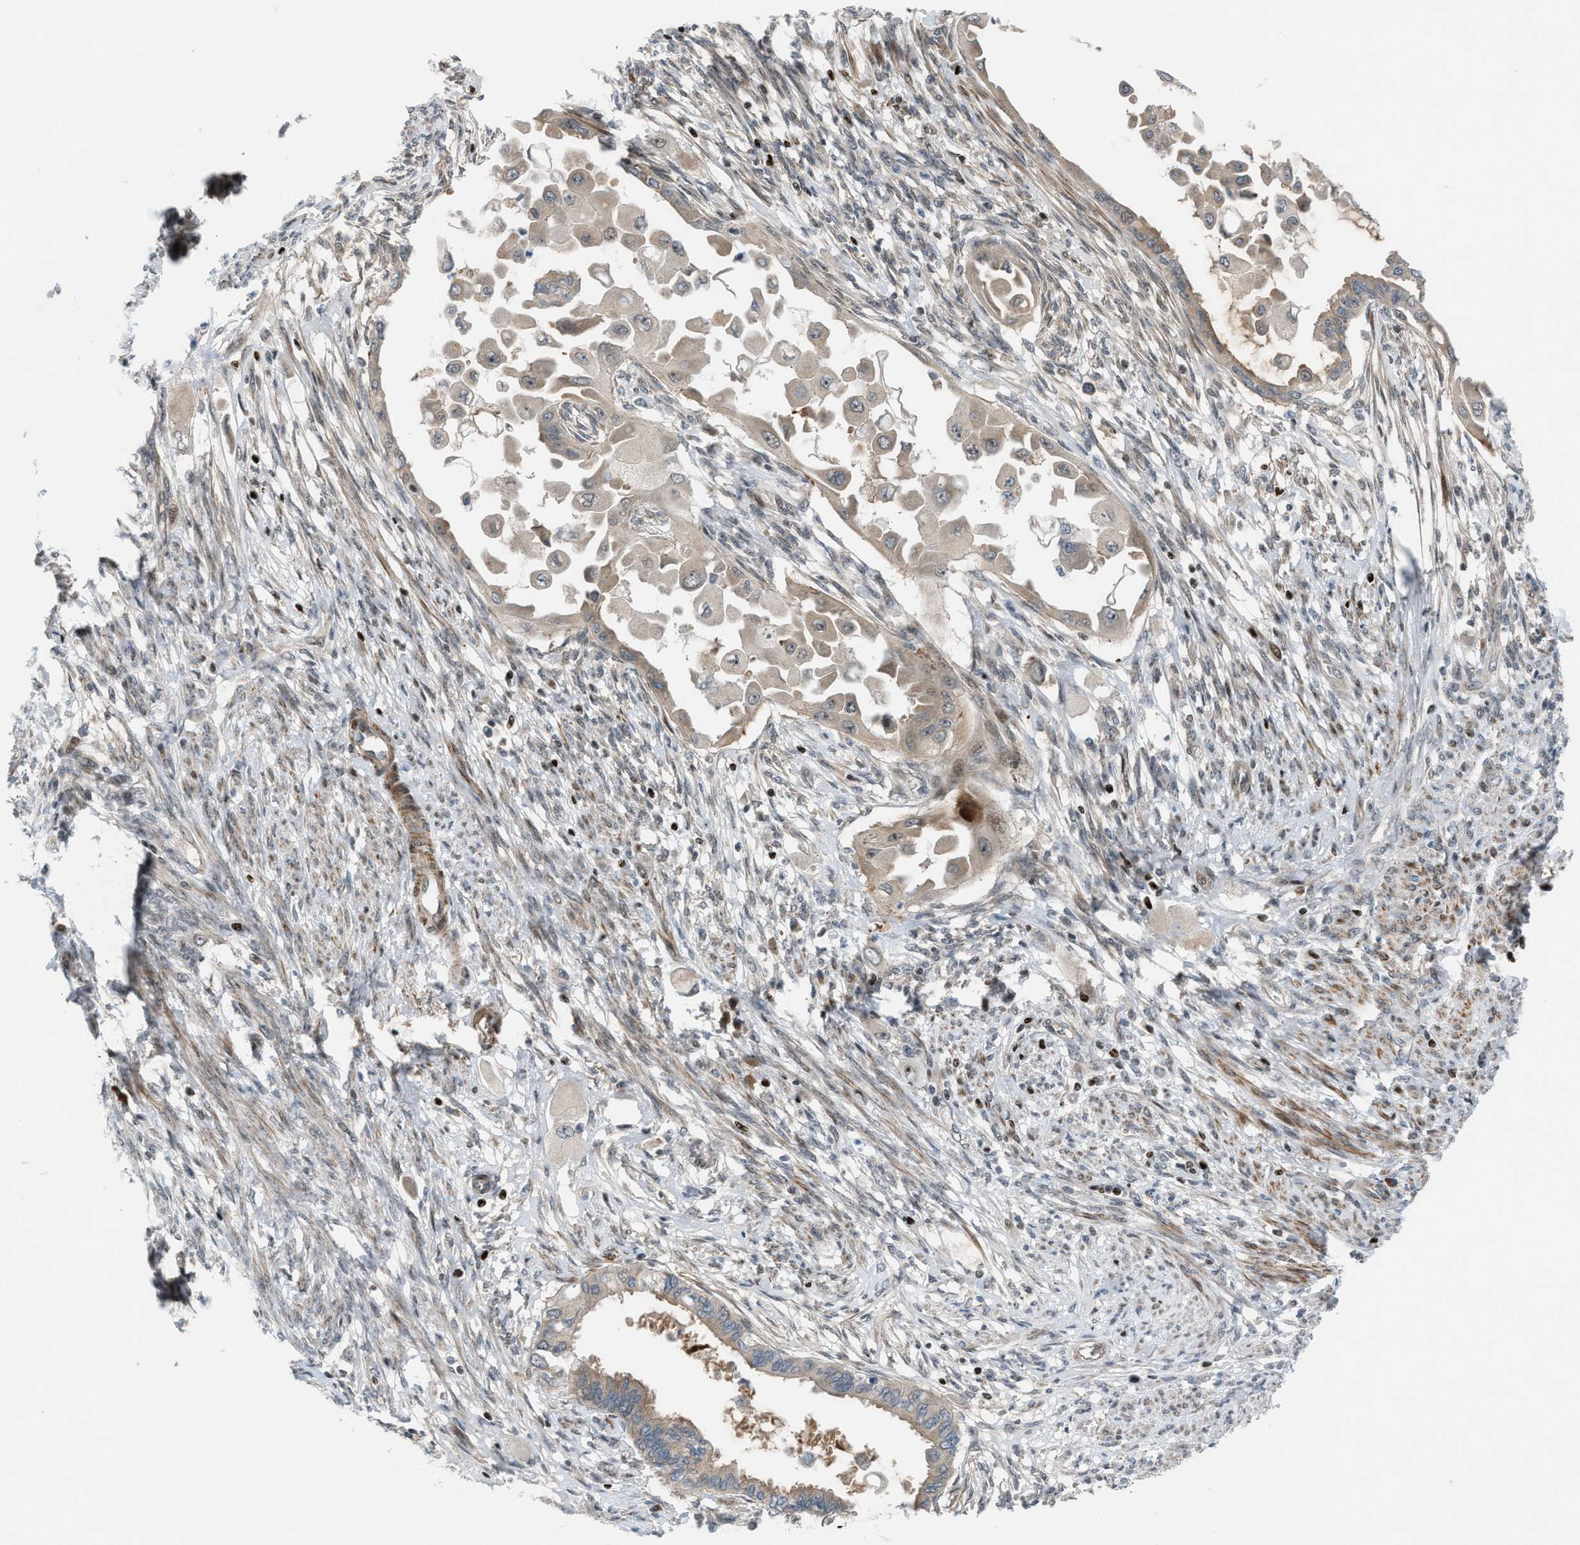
{"staining": {"intensity": "weak", "quantity": ">75%", "location": "cytoplasmic/membranous"}, "tissue": "cervical cancer", "cell_type": "Tumor cells", "image_type": "cancer", "snomed": [{"axis": "morphology", "description": "Normal tissue, NOS"}, {"axis": "morphology", "description": "Adenocarcinoma, NOS"}, {"axis": "topography", "description": "Cervix"}, {"axis": "topography", "description": "Endometrium"}], "caption": "Protein analysis of cervical cancer (adenocarcinoma) tissue shows weak cytoplasmic/membranous staining in approximately >75% of tumor cells.", "gene": "ZNF276", "patient": {"sex": "female", "age": 86}}